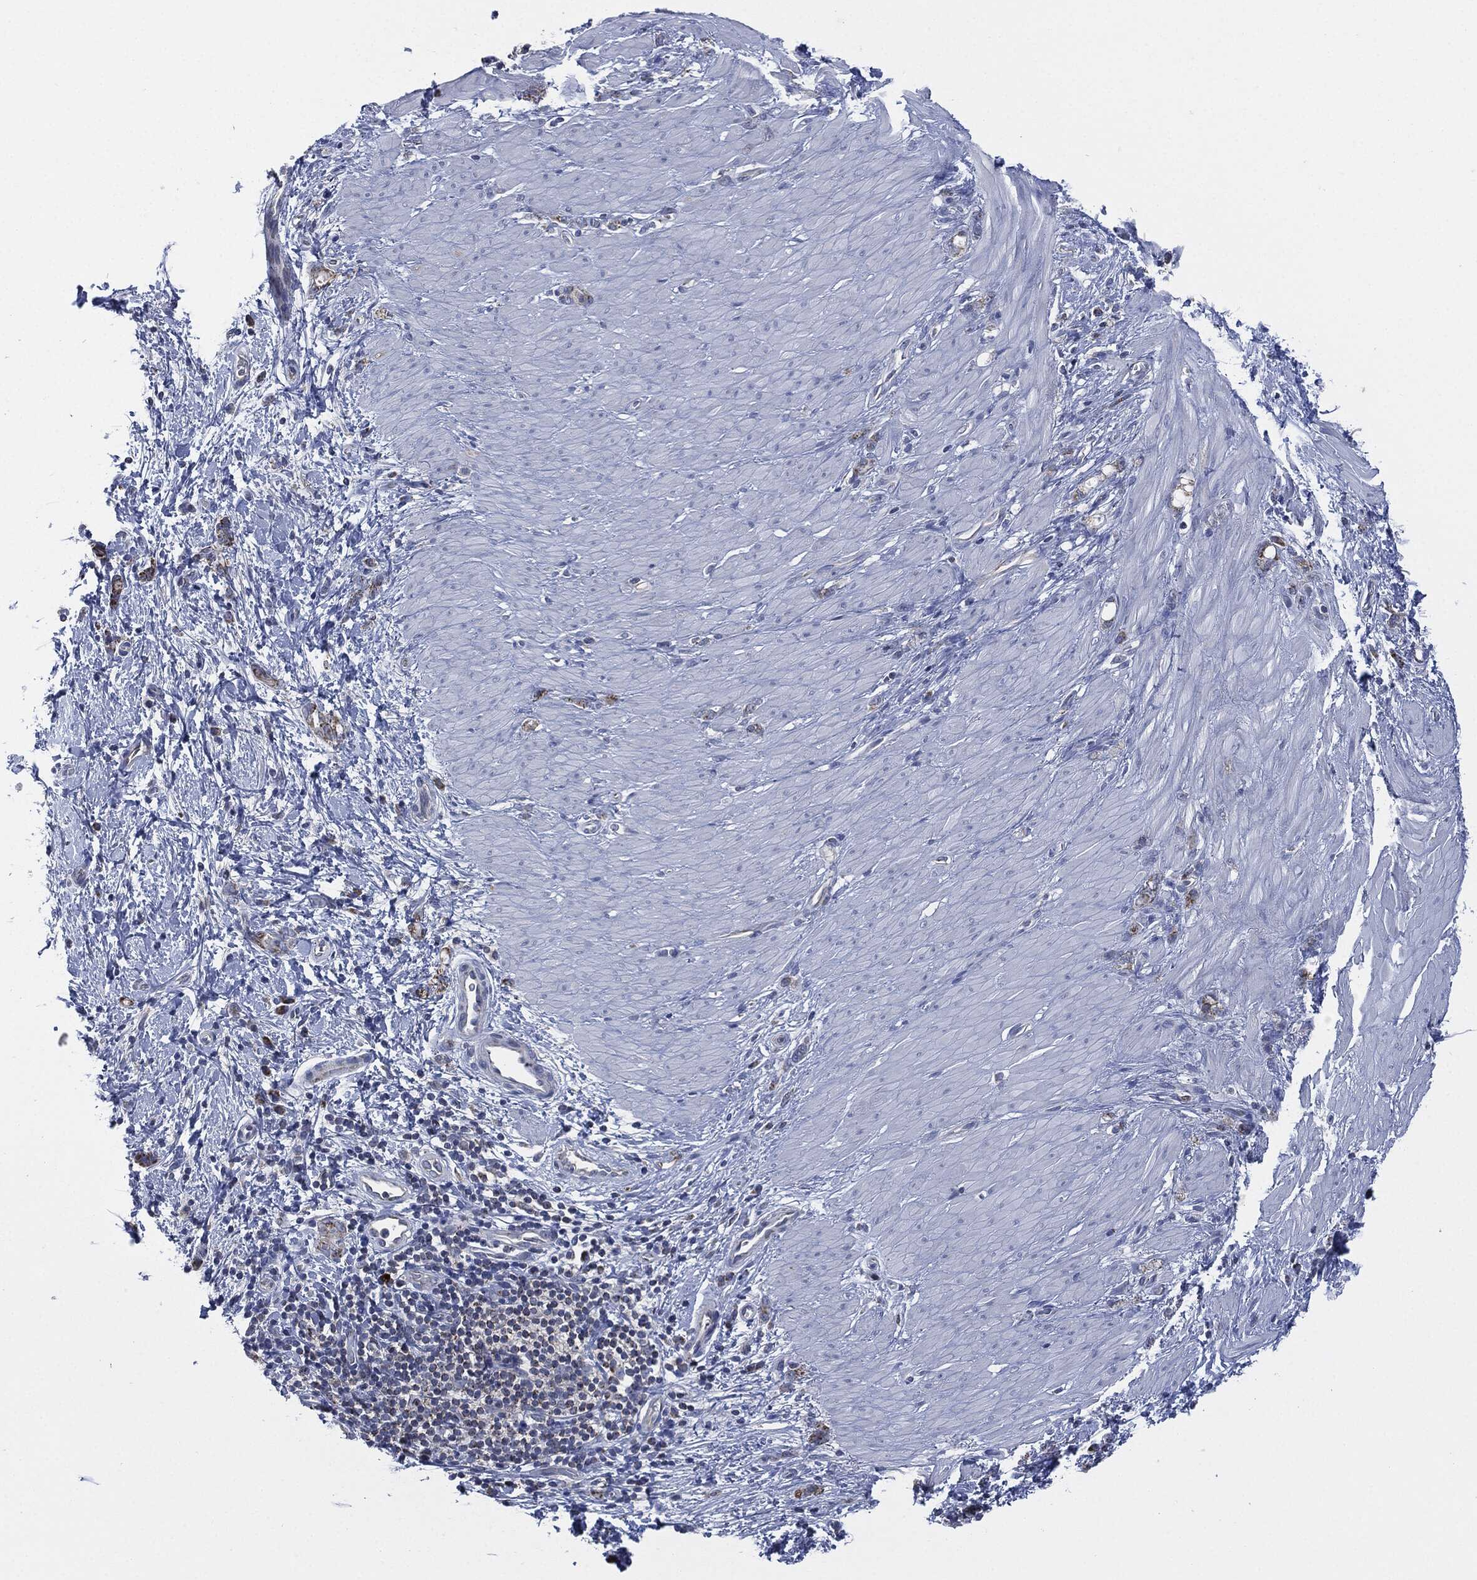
{"staining": {"intensity": "strong", "quantity": "<25%", "location": "cytoplasmic/membranous"}, "tissue": "stomach cancer", "cell_type": "Tumor cells", "image_type": "cancer", "snomed": [{"axis": "morphology", "description": "Normal tissue, NOS"}, {"axis": "morphology", "description": "Adenocarcinoma, NOS"}, {"axis": "topography", "description": "Stomach"}], "caption": "Strong cytoplasmic/membranous positivity is identified in approximately <25% of tumor cells in adenocarcinoma (stomach).", "gene": "SIGLEC9", "patient": {"sex": "male", "age": 67}}